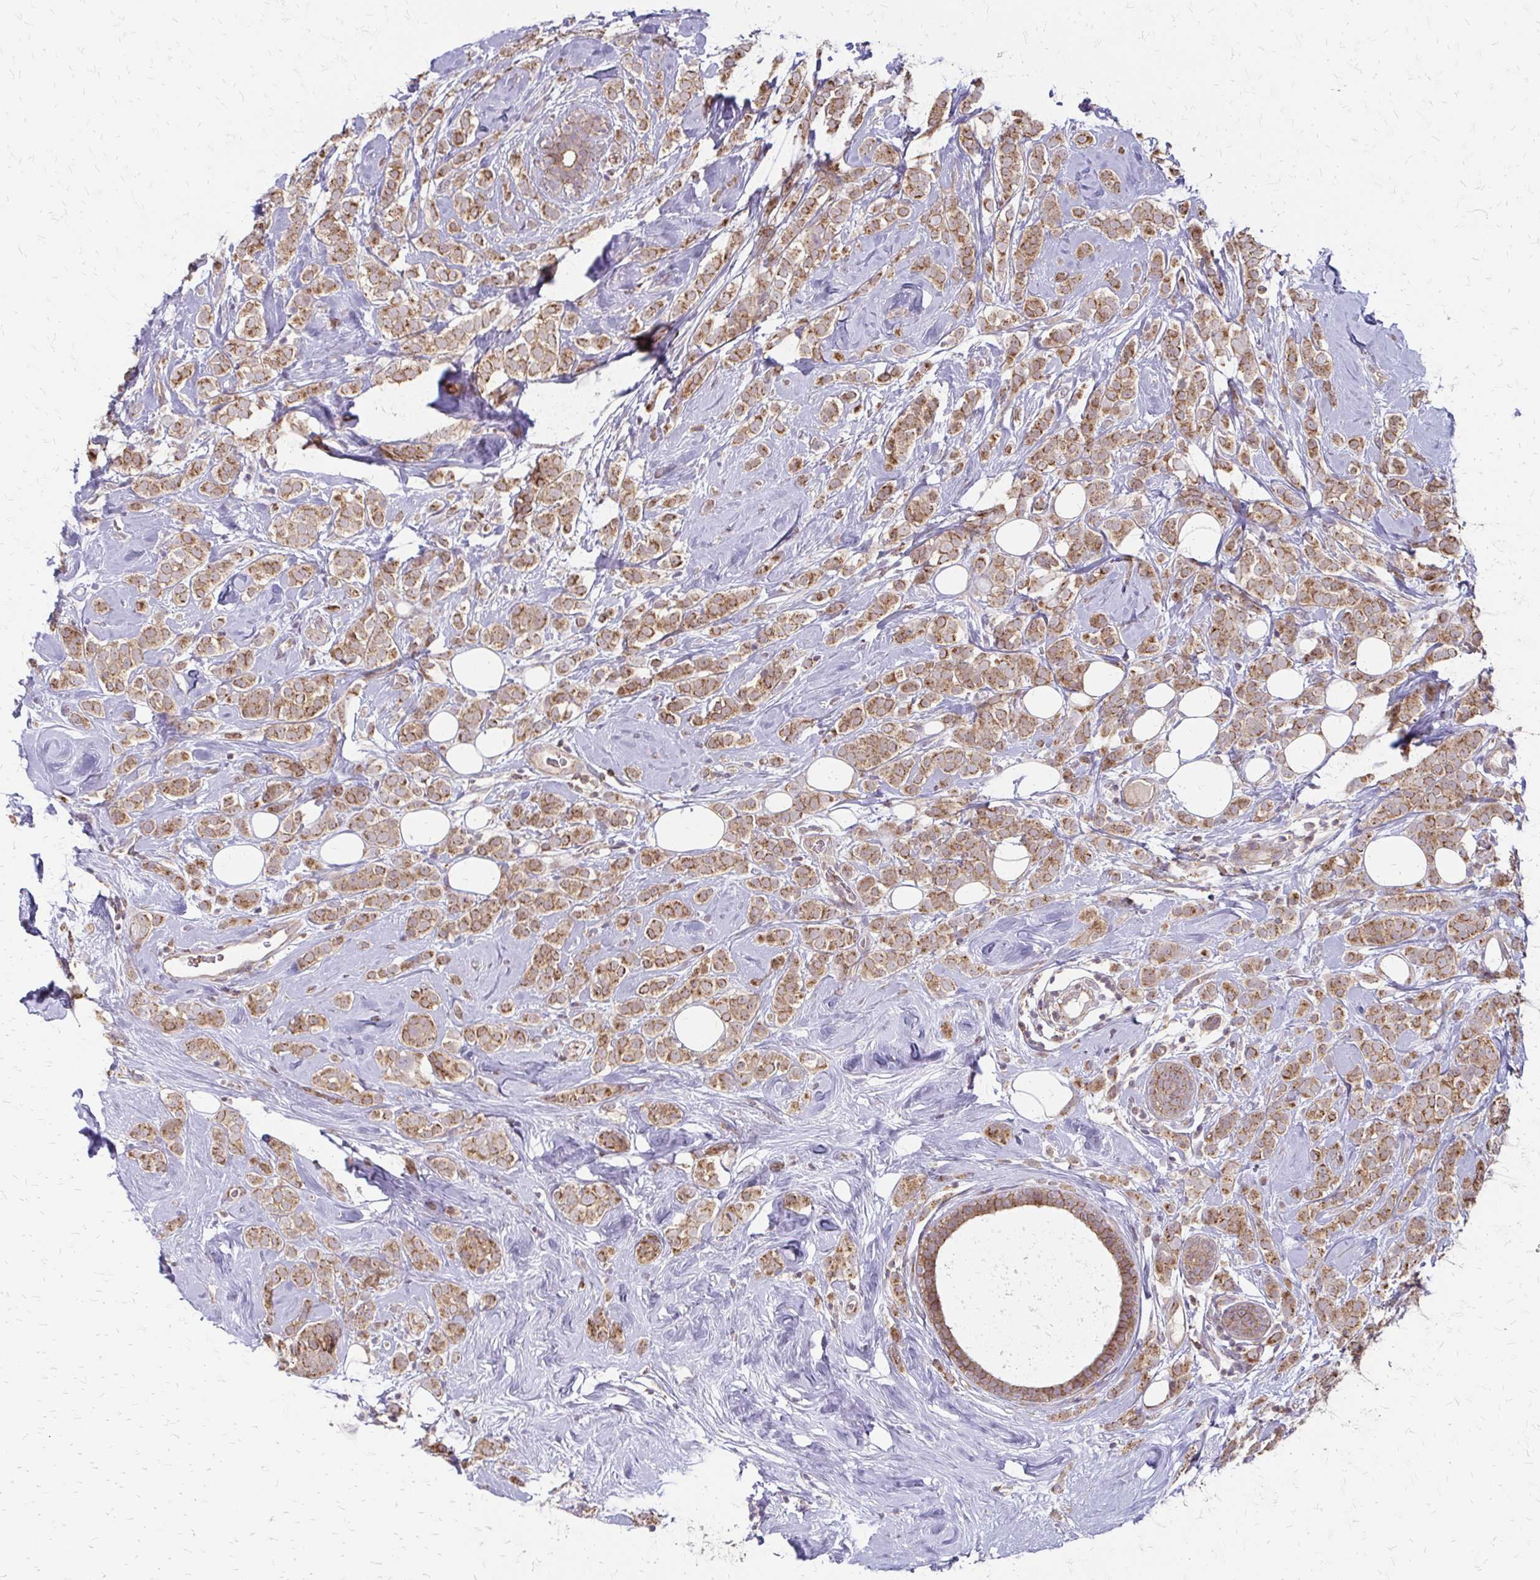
{"staining": {"intensity": "moderate", "quantity": ">75%", "location": "cytoplasmic/membranous"}, "tissue": "breast cancer", "cell_type": "Tumor cells", "image_type": "cancer", "snomed": [{"axis": "morphology", "description": "Lobular carcinoma"}, {"axis": "topography", "description": "Breast"}], "caption": "Breast lobular carcinoma was stained to show a protein in brown. There is medium levels of moderate cytoplasmic/membranous expression in approximately >75% of tumor cells.", "gene": "ZNF383", "patient": {"sex": "female", "age": 49}}